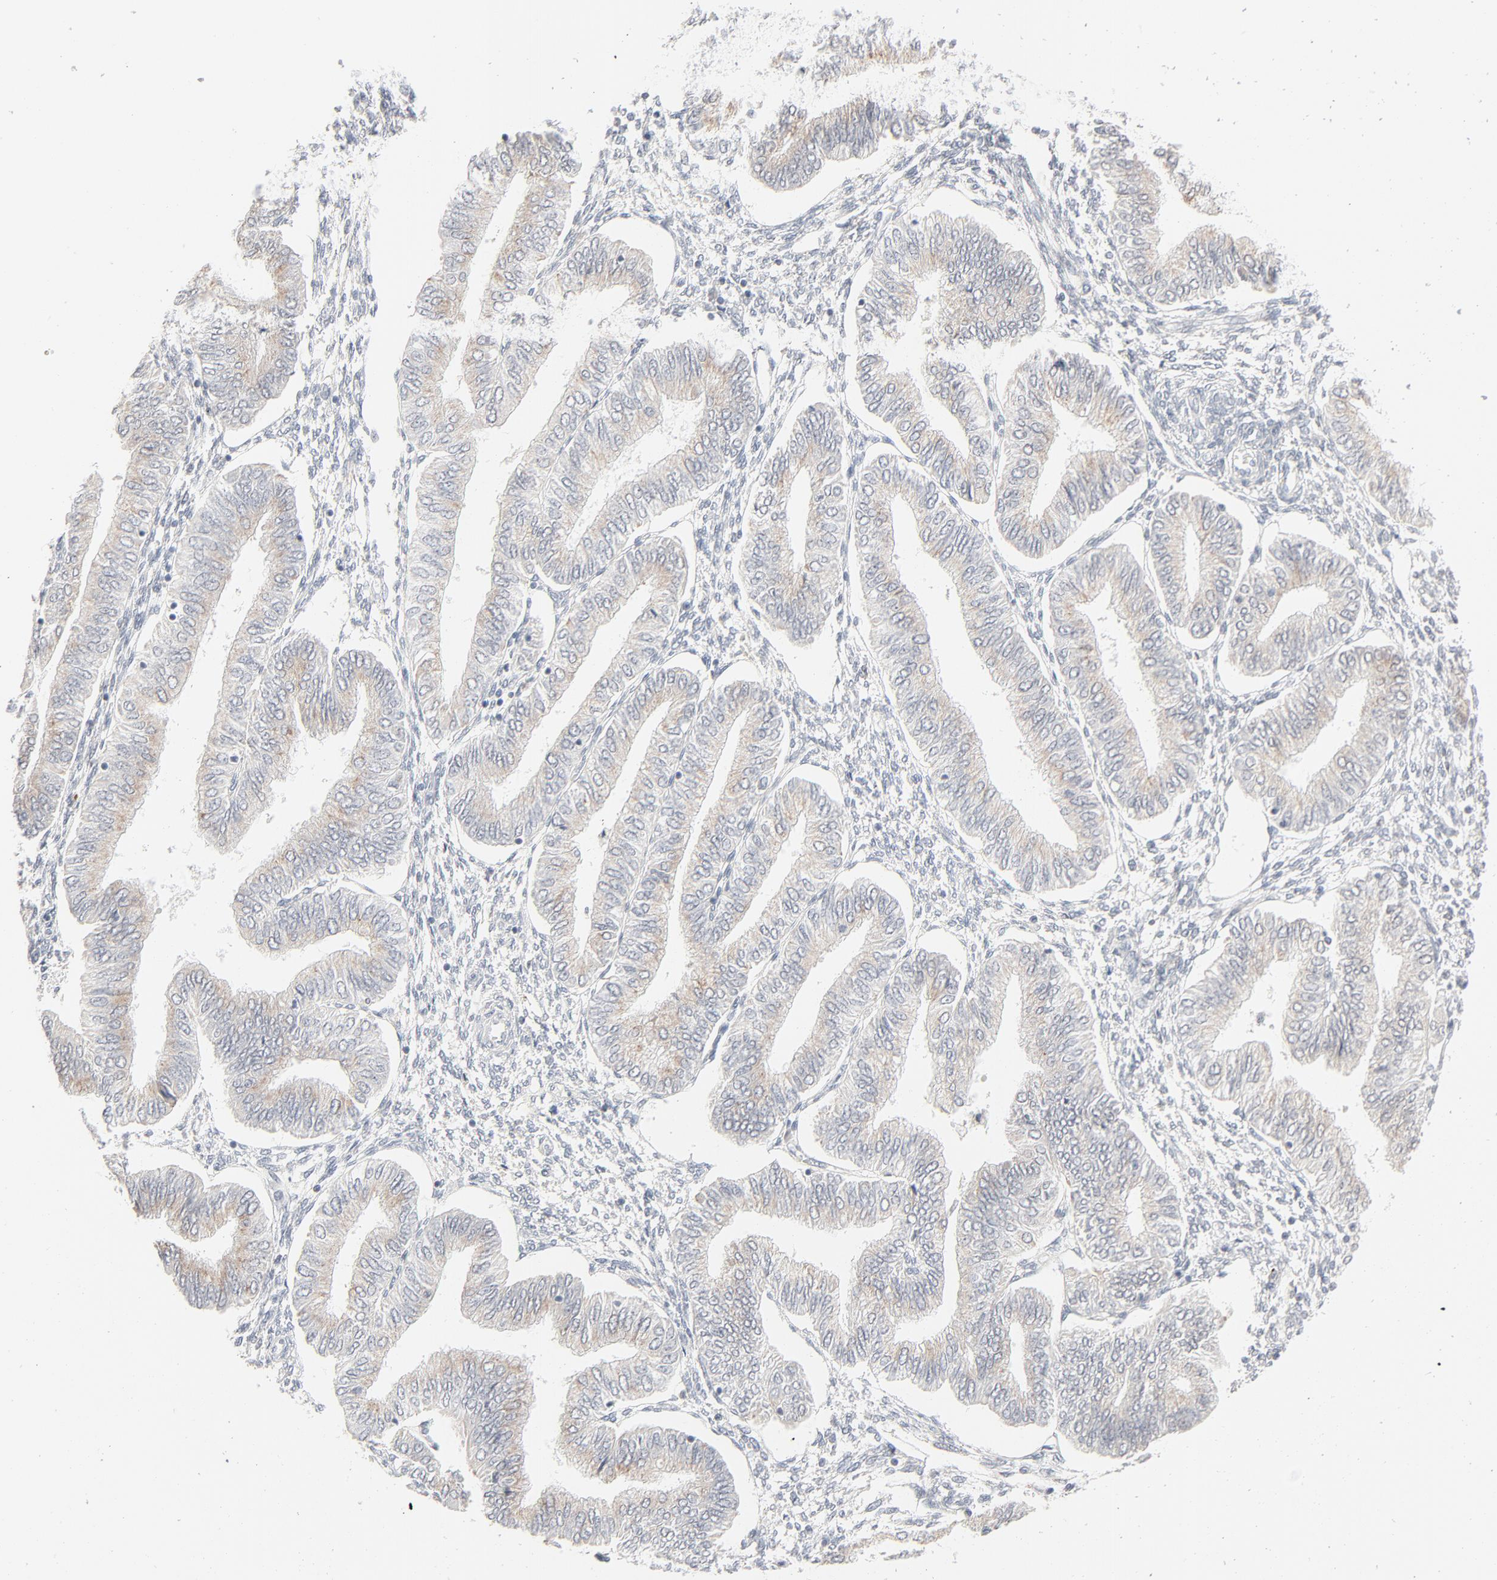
{"staining": {"intensity": "weak", "quantity": "25%-75%", "location": "cytoplasmic/membranous,nuclear"}, "tissue": "endometrial cancer", "cell_type": "Tumor cells", "image_type": "cancer", "snomed": [{"axis": "morphology", "description": "Adenocarcinoma, NOS"}, {"axis": "topography", "description": "Endometrium"}], "caption": "Protein analysis of adenocarcinoma (endometrial) tissue displays weak cytoplasmic/membranous and nuclear expression in about 25%-75% of tumor cells. (IHC, brightfield microscopy, high magnification).", "gene": "MAD1L1", "patient": {"sex": "female", "age": 51}}